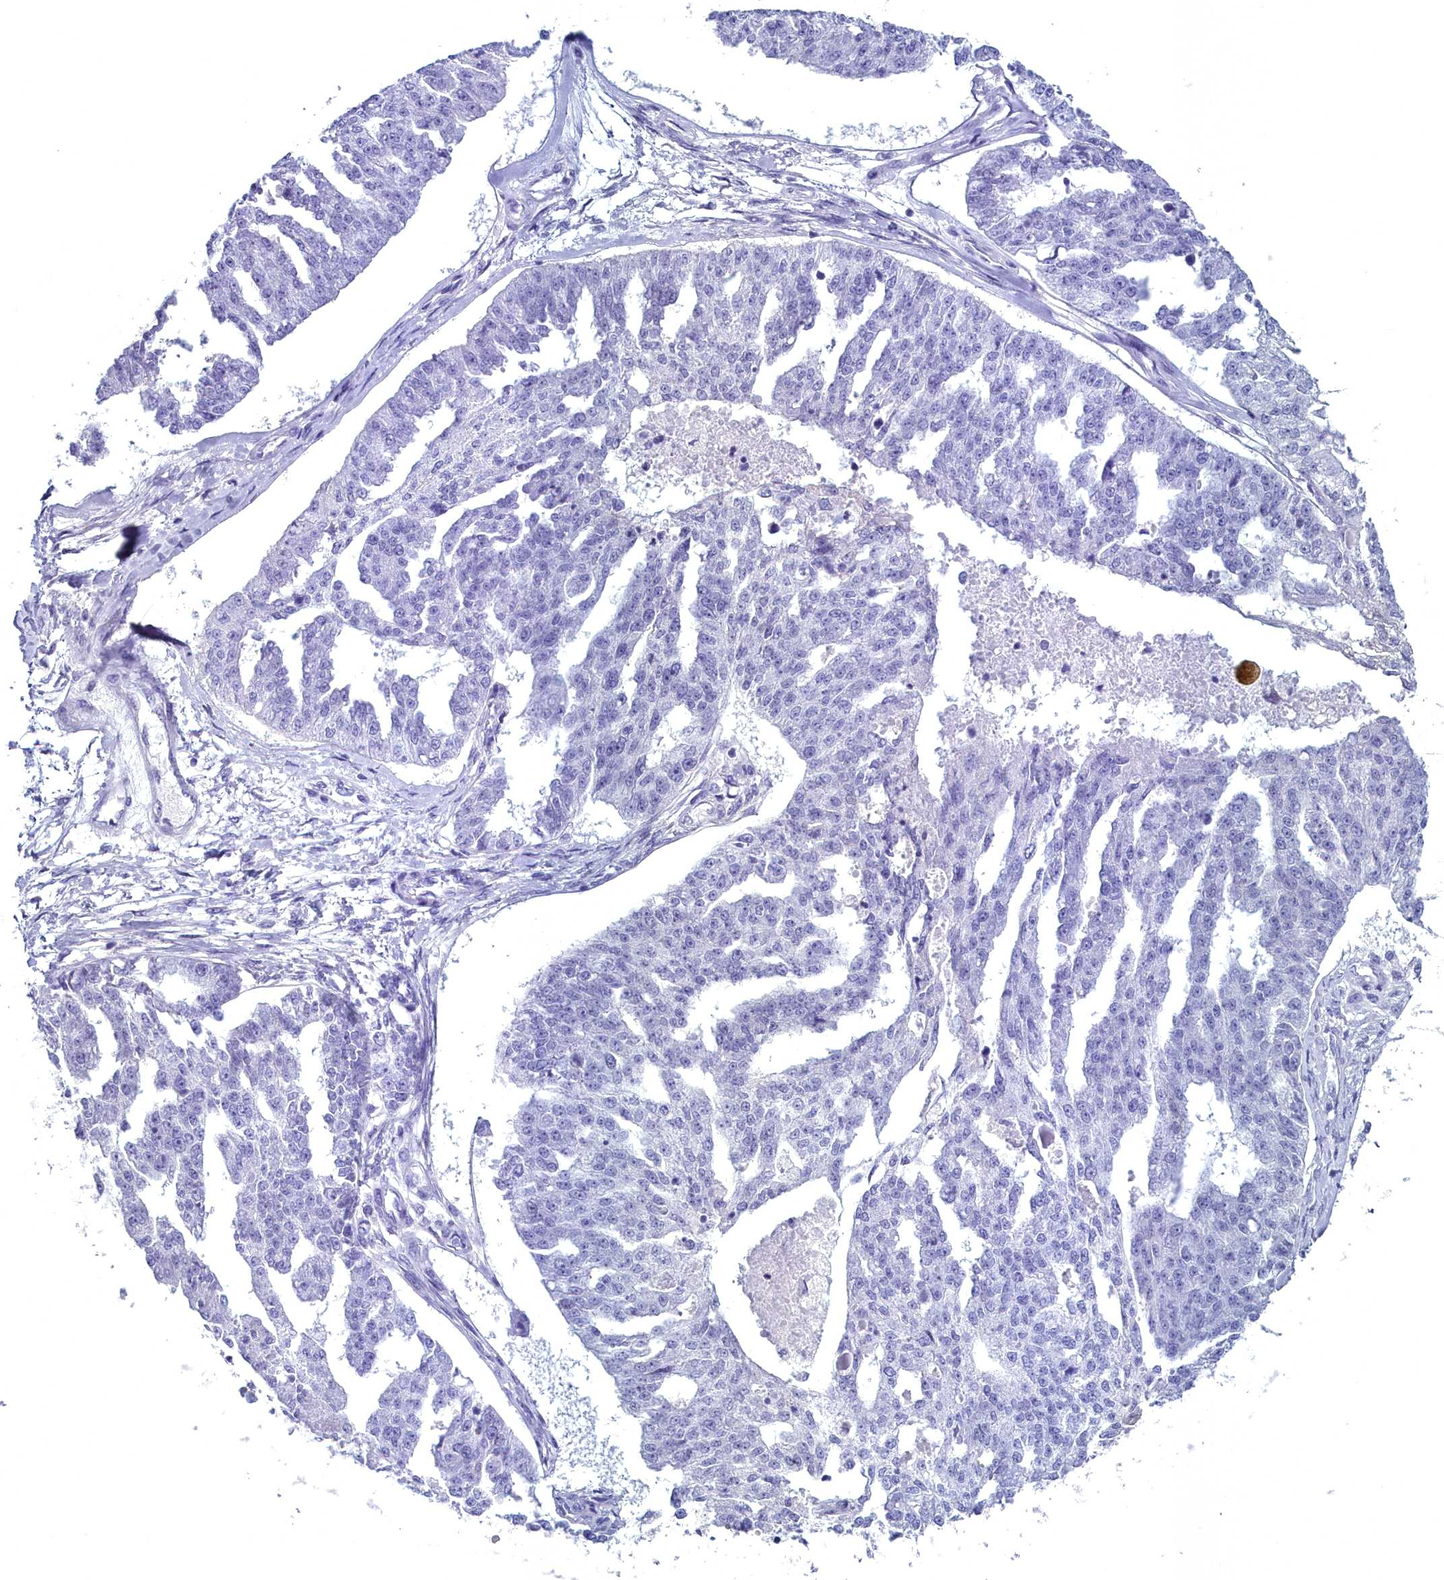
{"staining": {"intensity": "negative", "quantity": "none", "location": "none"}, "tissue": "ovarian cancer", "cell_type": "Tumor cells", "image_type": "cancer", "snomed": [{"axis": "morphology", "description": "Cystadenocarcinoma, serous, NOS"}, {"axis": "topography", "description": "Ovary"}], "caption": "Image shows no significant protein expression in tumor cells of ovarian serous cystadenocarcinoma. (DAB IHC visualized using brightfield microscopy, high magnification).", "gene": "MAP6", "patient": {"sex": "female", "age": 58}}